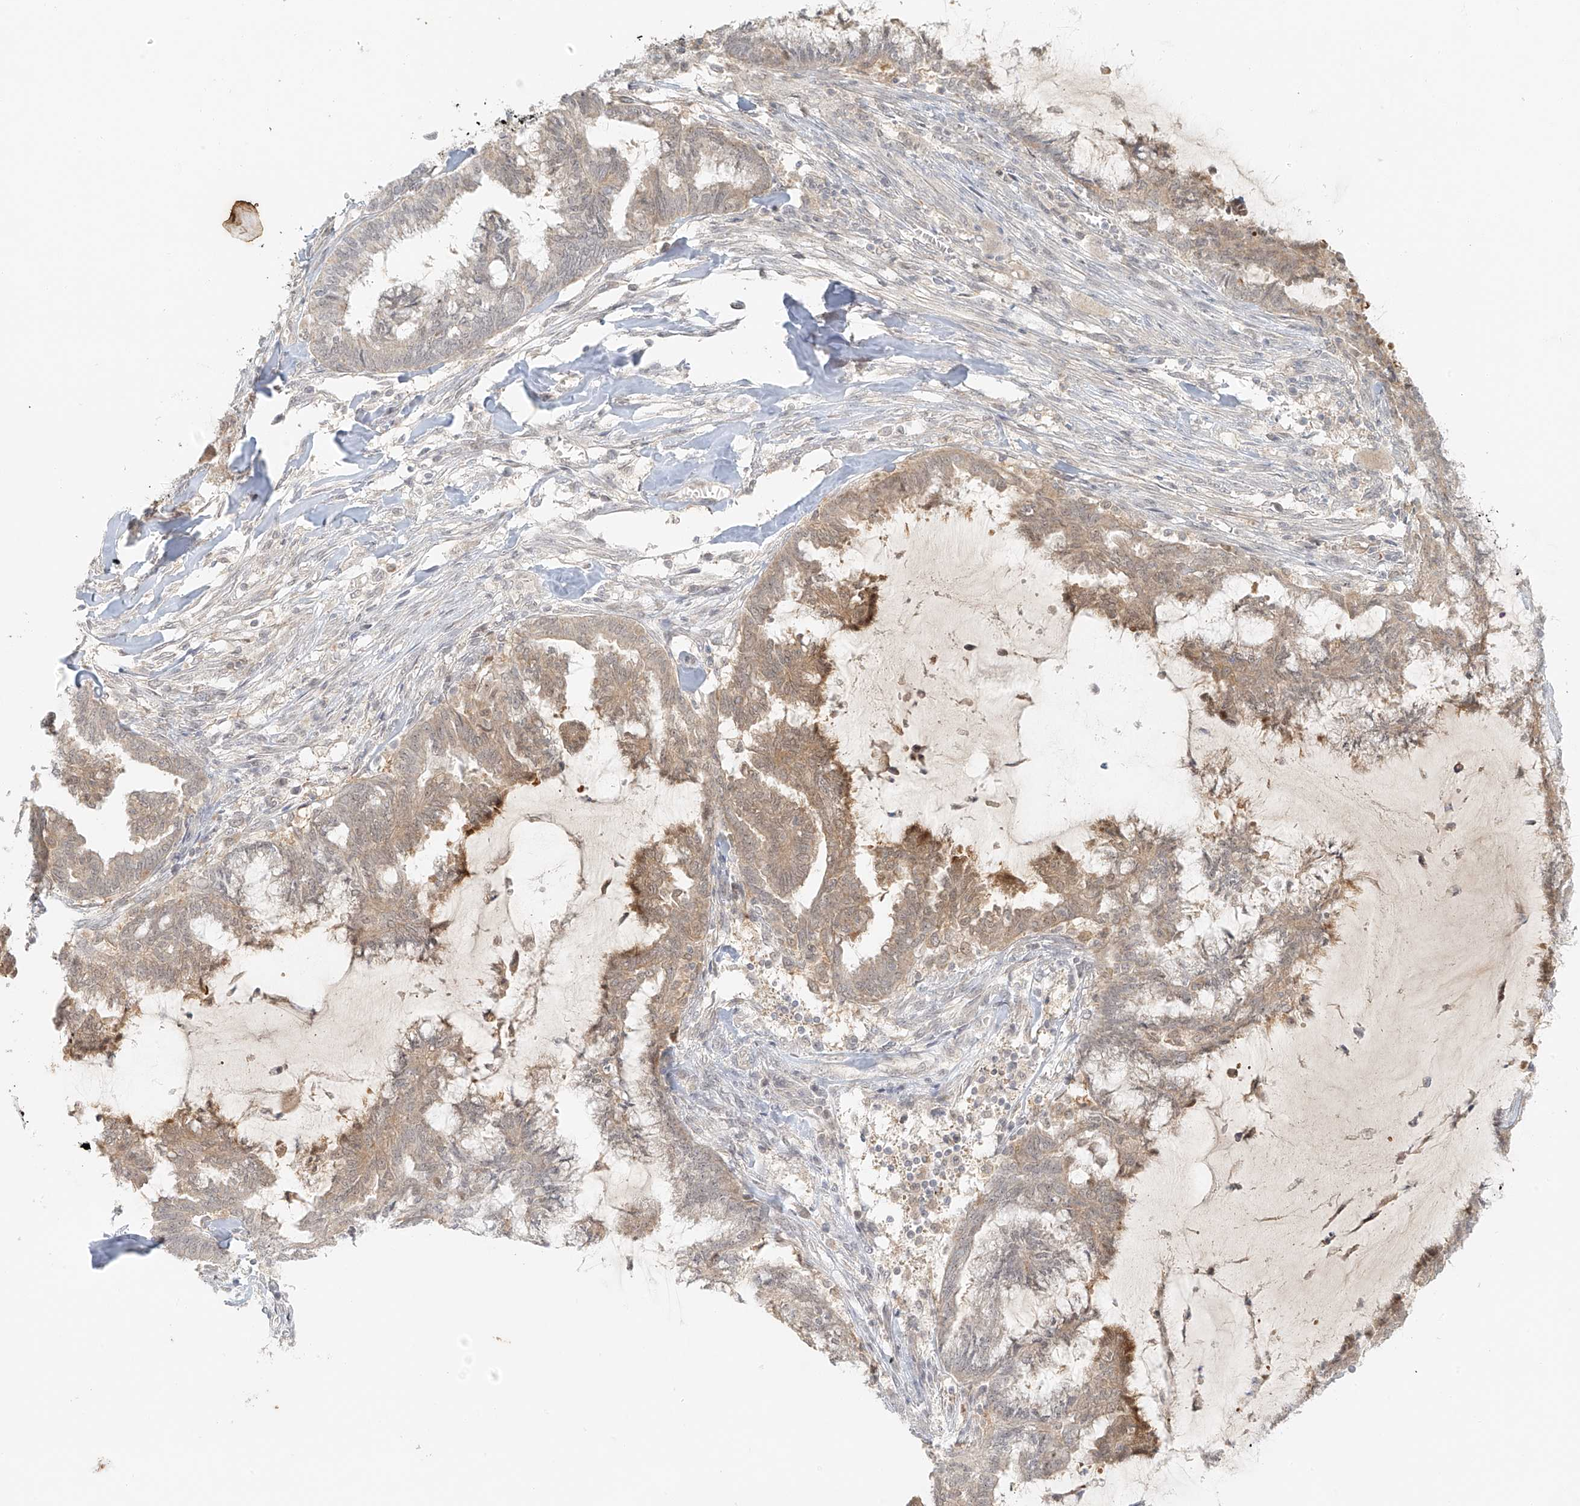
{"staining": {"intensity": "moderate", "quantity": "25%-75%", "location": "cytoplasmic/membranous"}, "tissue": "endometrial cancer", "cell_type": "Tumor cells", "image_type": "cancer", "snomed": [{"axis": "morphology", "description": "Adenocarcinoma, NOS"}, {"axis": "topography", "description": "Endometrium"}], "caption": "Tumor cells display moderate cytoplasmic/membranous expression in about 25%-75% of cells in adenocarcinoma (endometrial).", "gene": "MIPEP", "patient": {"sex": "female", "age": 86}}